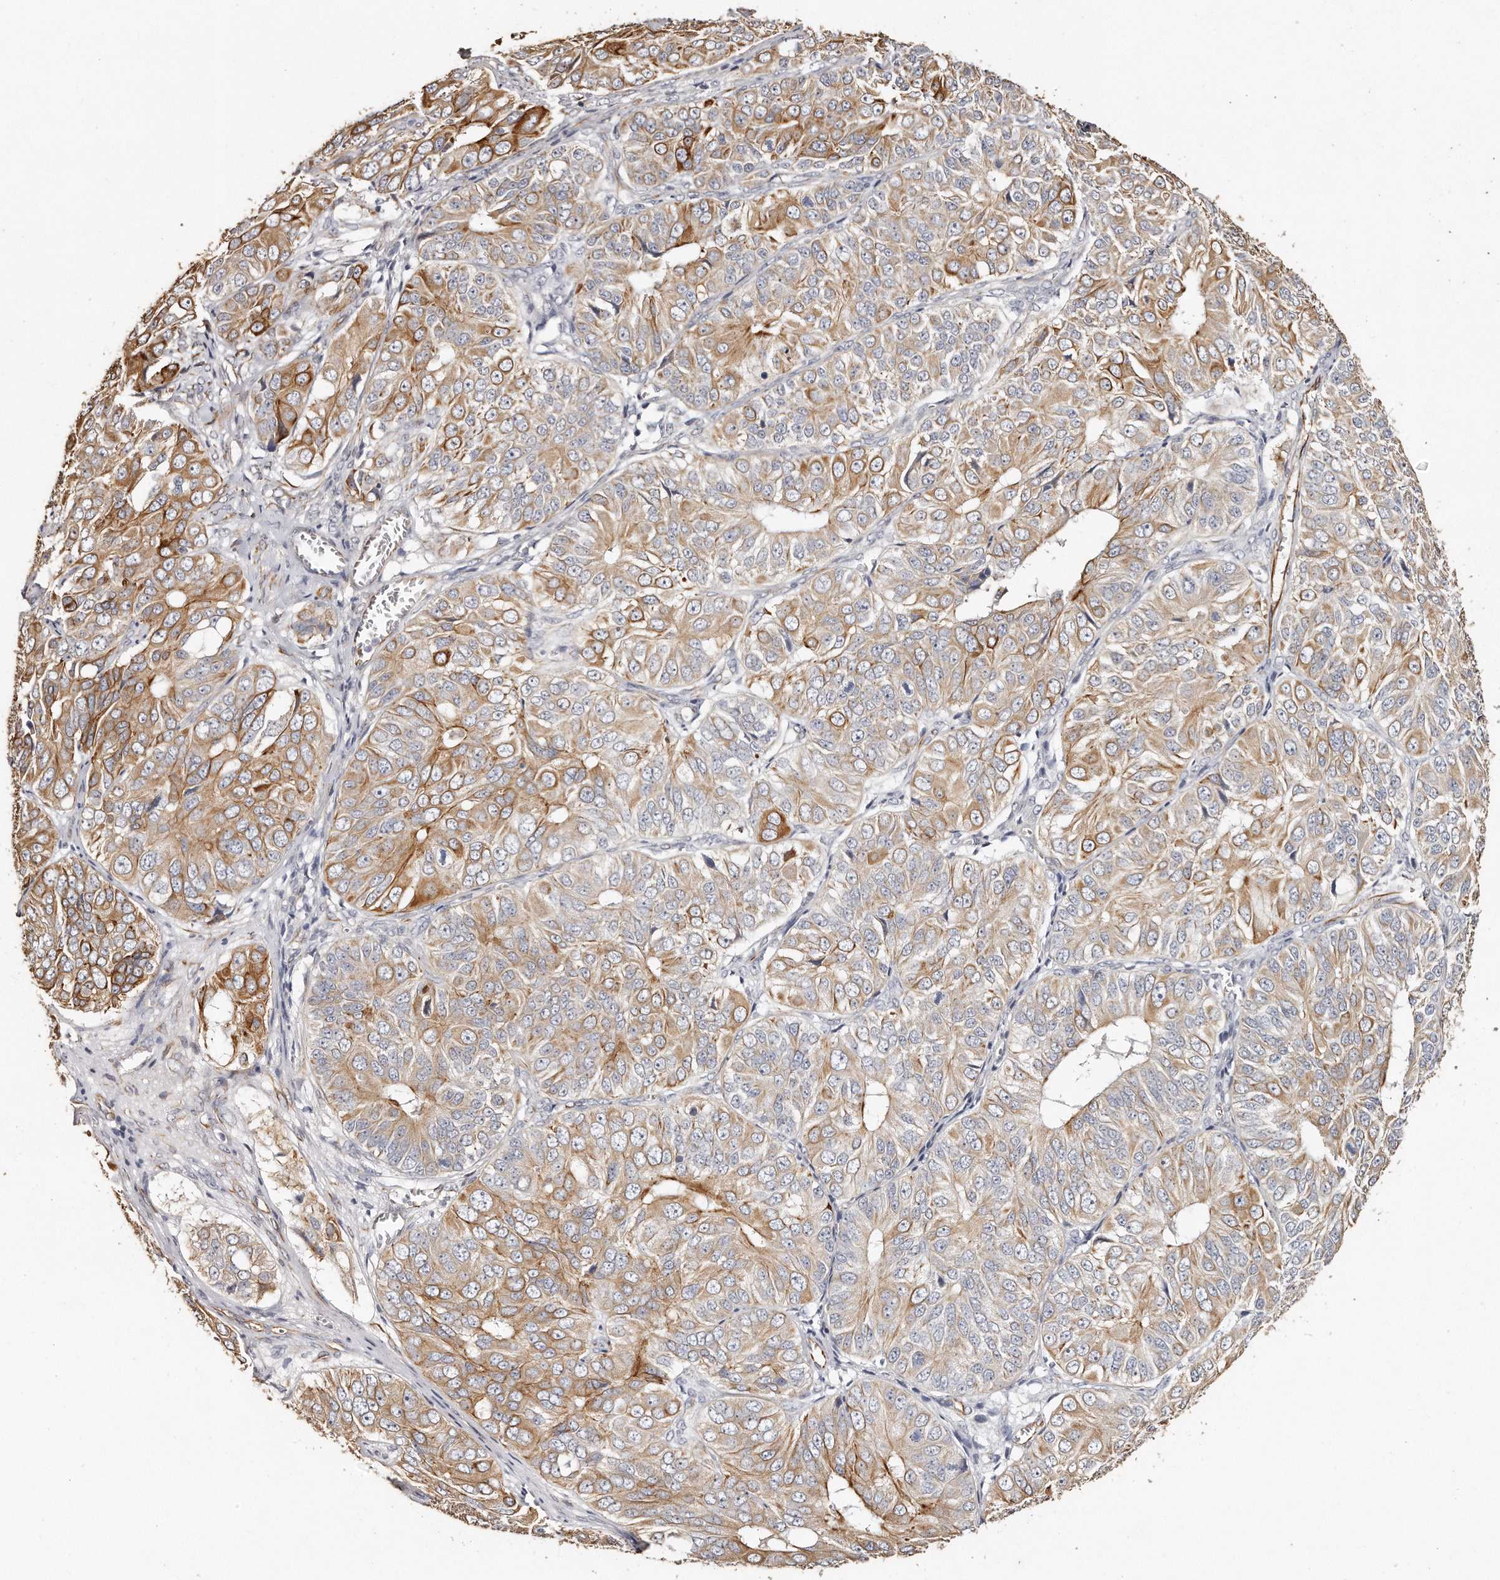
{"staining": {"intensity": "moderate", "quantity": ">75%", "location": "cytoplasmic/membranous"}, "tissue": "ovarian cancer", "cell_type": "Tumor cells", "image_type": "cancer", "snomed": [{"axis": "morphology", "description": "Carcinoma, endometroid"}, {"axis": "topography", "description": "Ovary"}], "caption": "Moderate cytoplasmic/membranous staining for a protein is seen in approximately >75% of tumor cells of ovarian cancer (endometroid carcinoma) using IHC.", "gene": "ZYG11A", "patient": {"sex": "female", "age": 51}}